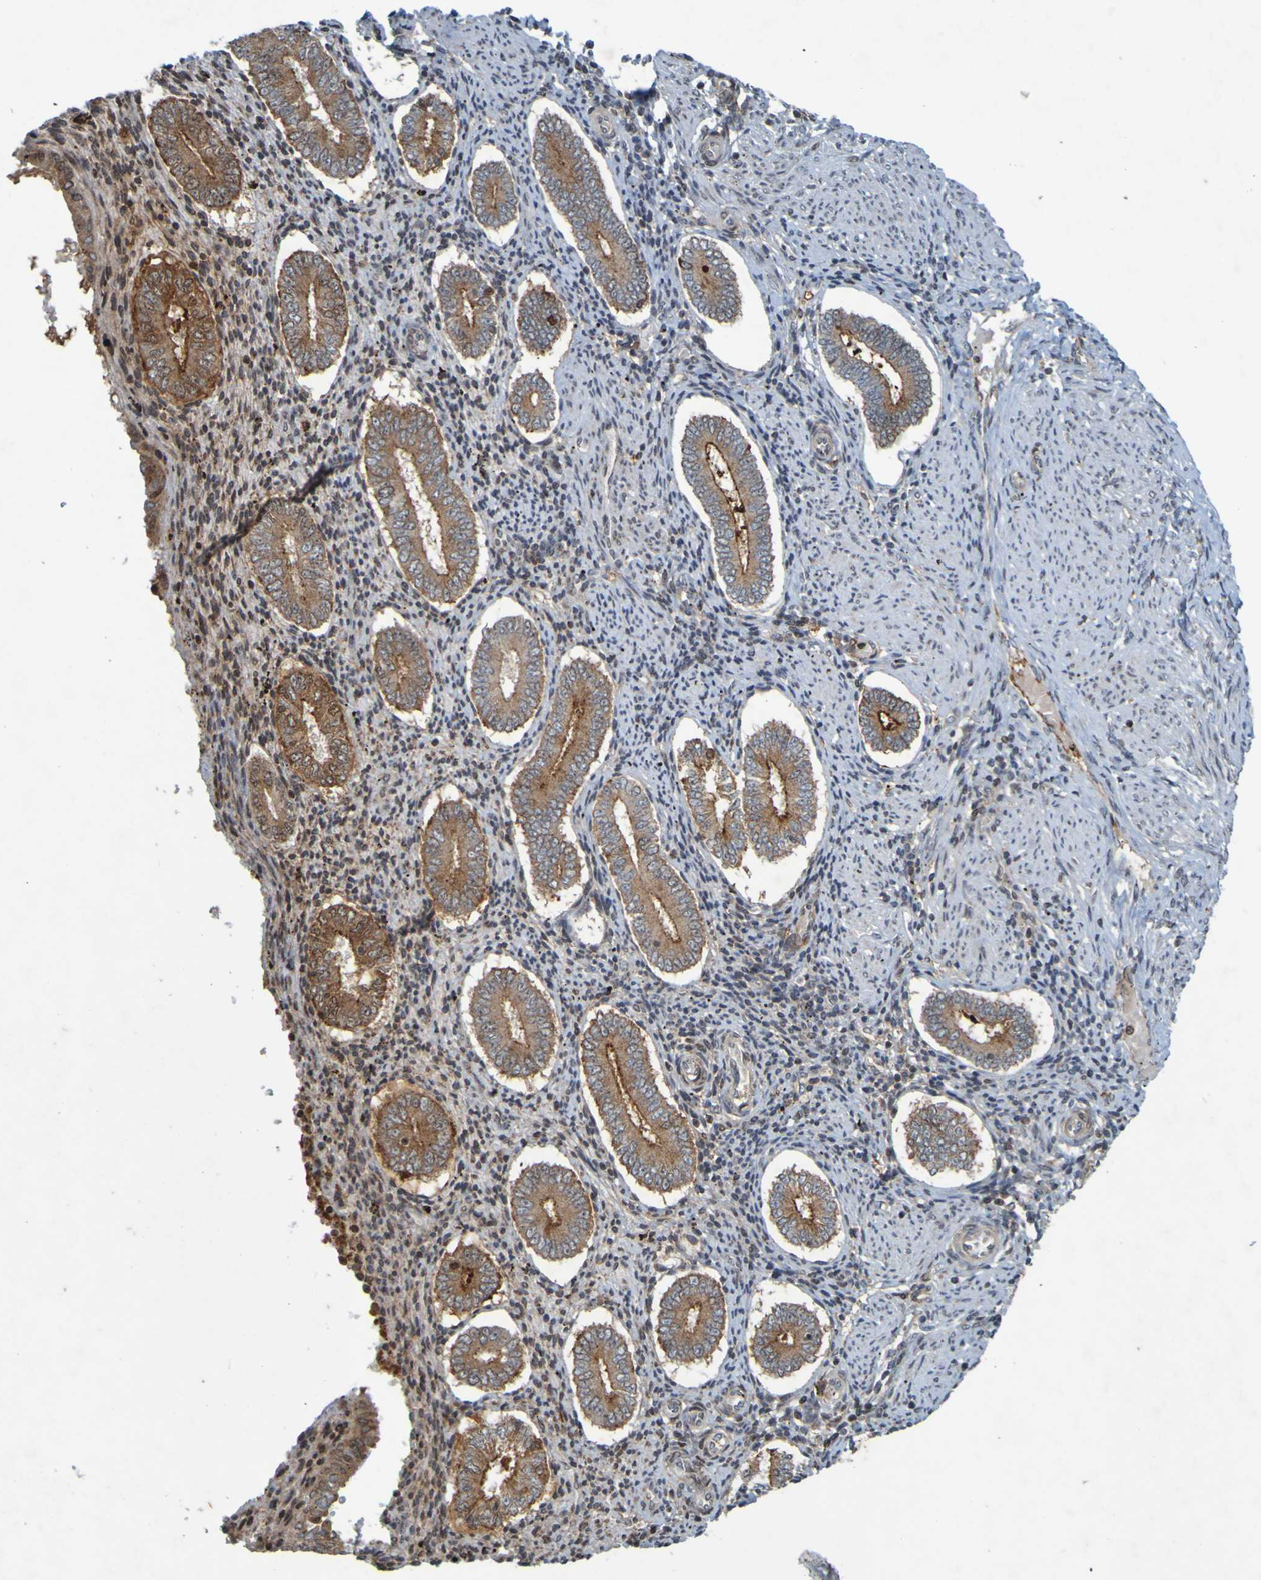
{"staining": {"intensity": "weak", "quantity": "<25%", "location": "cytoplasmic/membranous"}, "tissue": "endometrium", "cell_type": "Cells in endometrial stroma", "image_type": "normal", "snomed": [{"axis": "morphology", "description": "Normal tissue, NOS"}, {"axis": "topography", "description": "Endometrium"}], "caption": "This is an immunohistochemistry photomicrograph of unremarkable human endometrium. There is no staining in cells in endometrial stroma.", "gene": "GUCY1A1", "patient": {"sex": "female", "age": 42}}